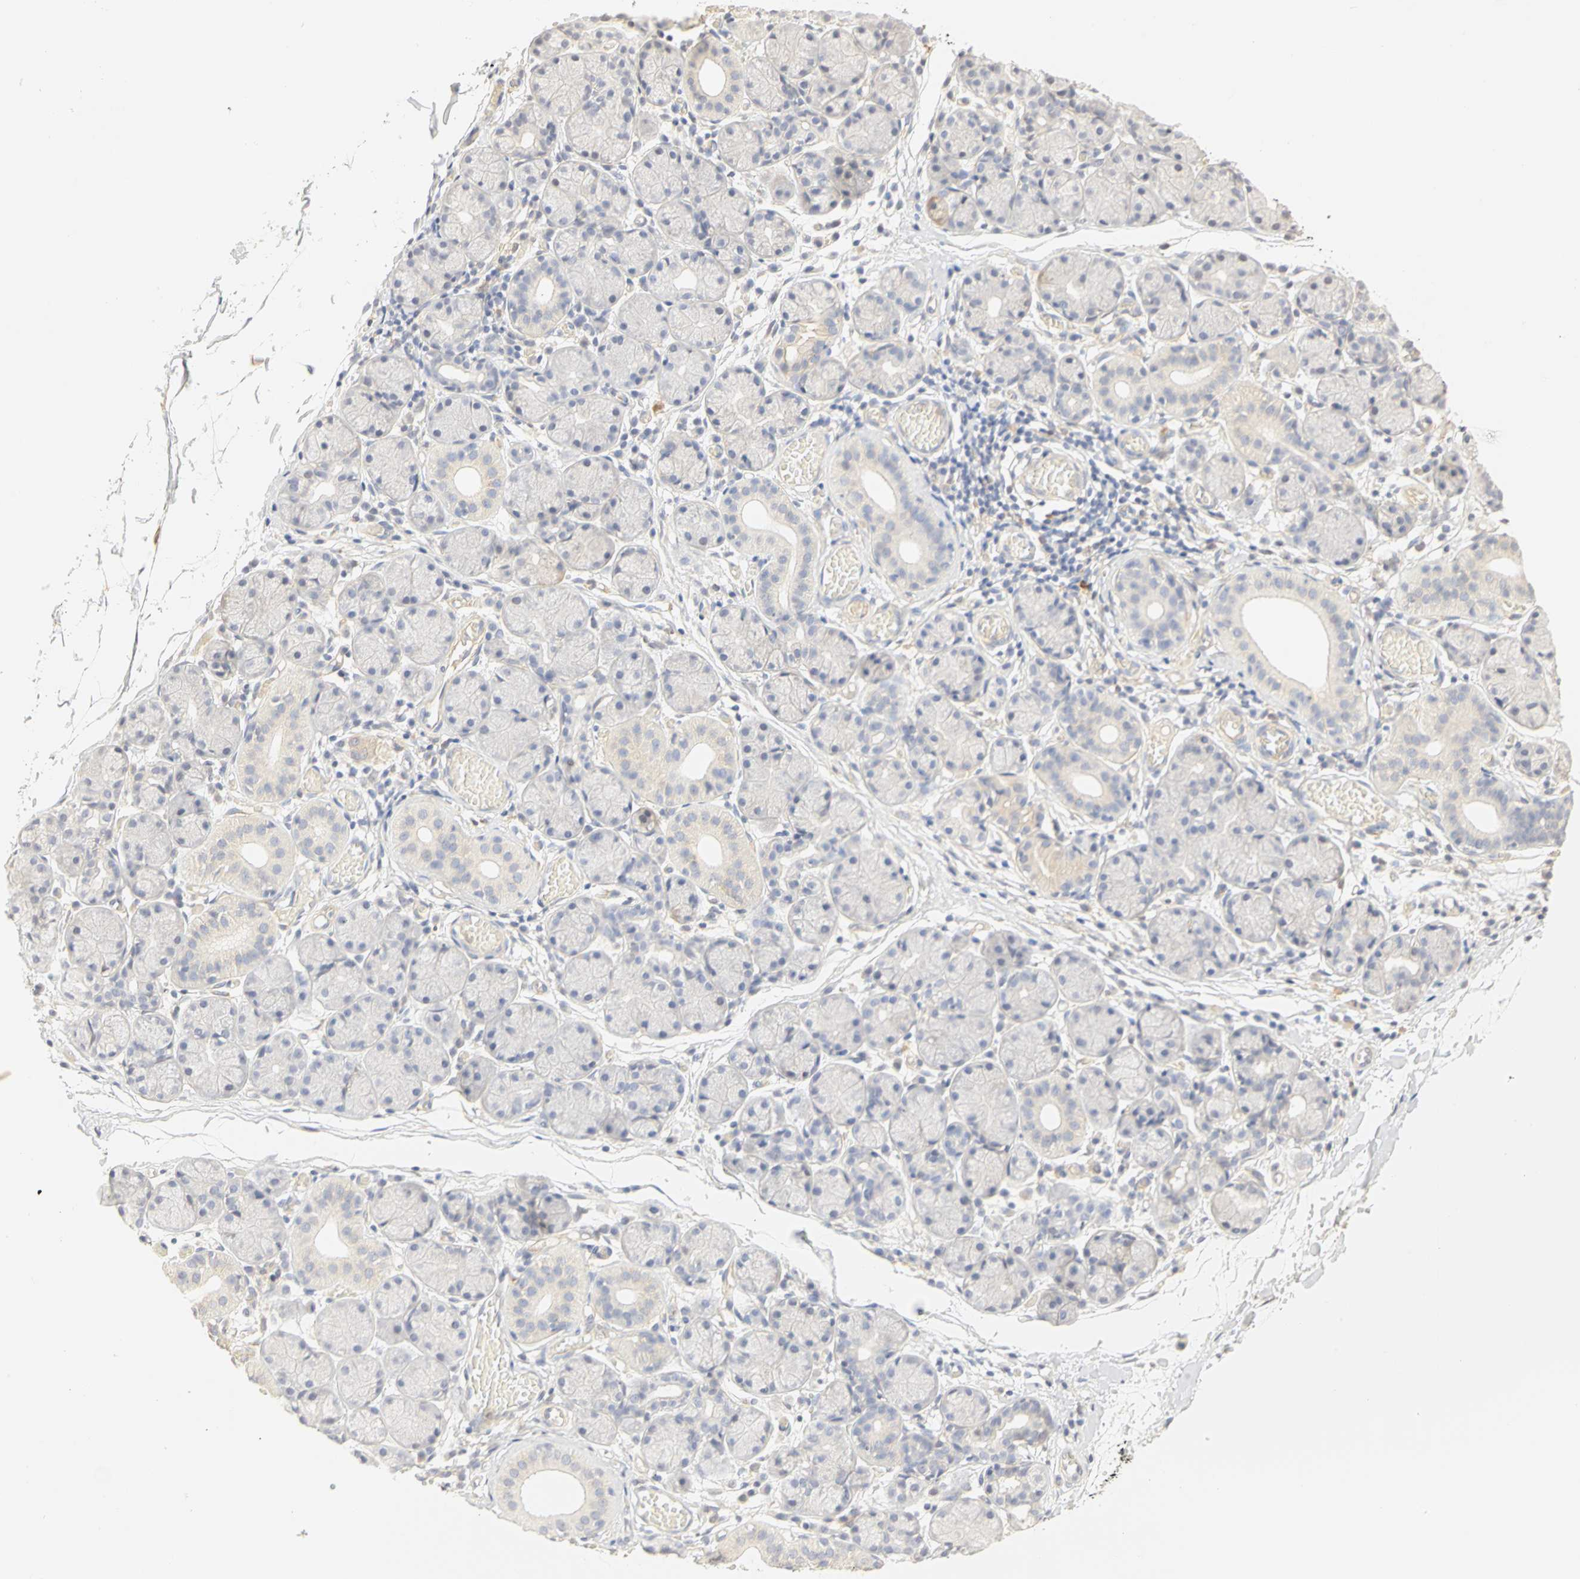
{"staining": {"intensity": "weak", "quantity": "25%-75%", "location": "cytoplasmic/membranous"}, "tissue": "salivary gland", "cell_type": "Glandular cells", "image_type": "normal", "snomed": [{"axis": "morphology", "description": "Normal tissue, NOS"}, {"axis": "topography", "description": "Salivary gland"}], "caption": "Weak cytoplasmic/membranous positivity for a protein is identified in about 25%-75% of glandular cells of benign salivary gland using IHC.", "gene": "GNRH2", "patient": {"sex": "female", "age": 24}}